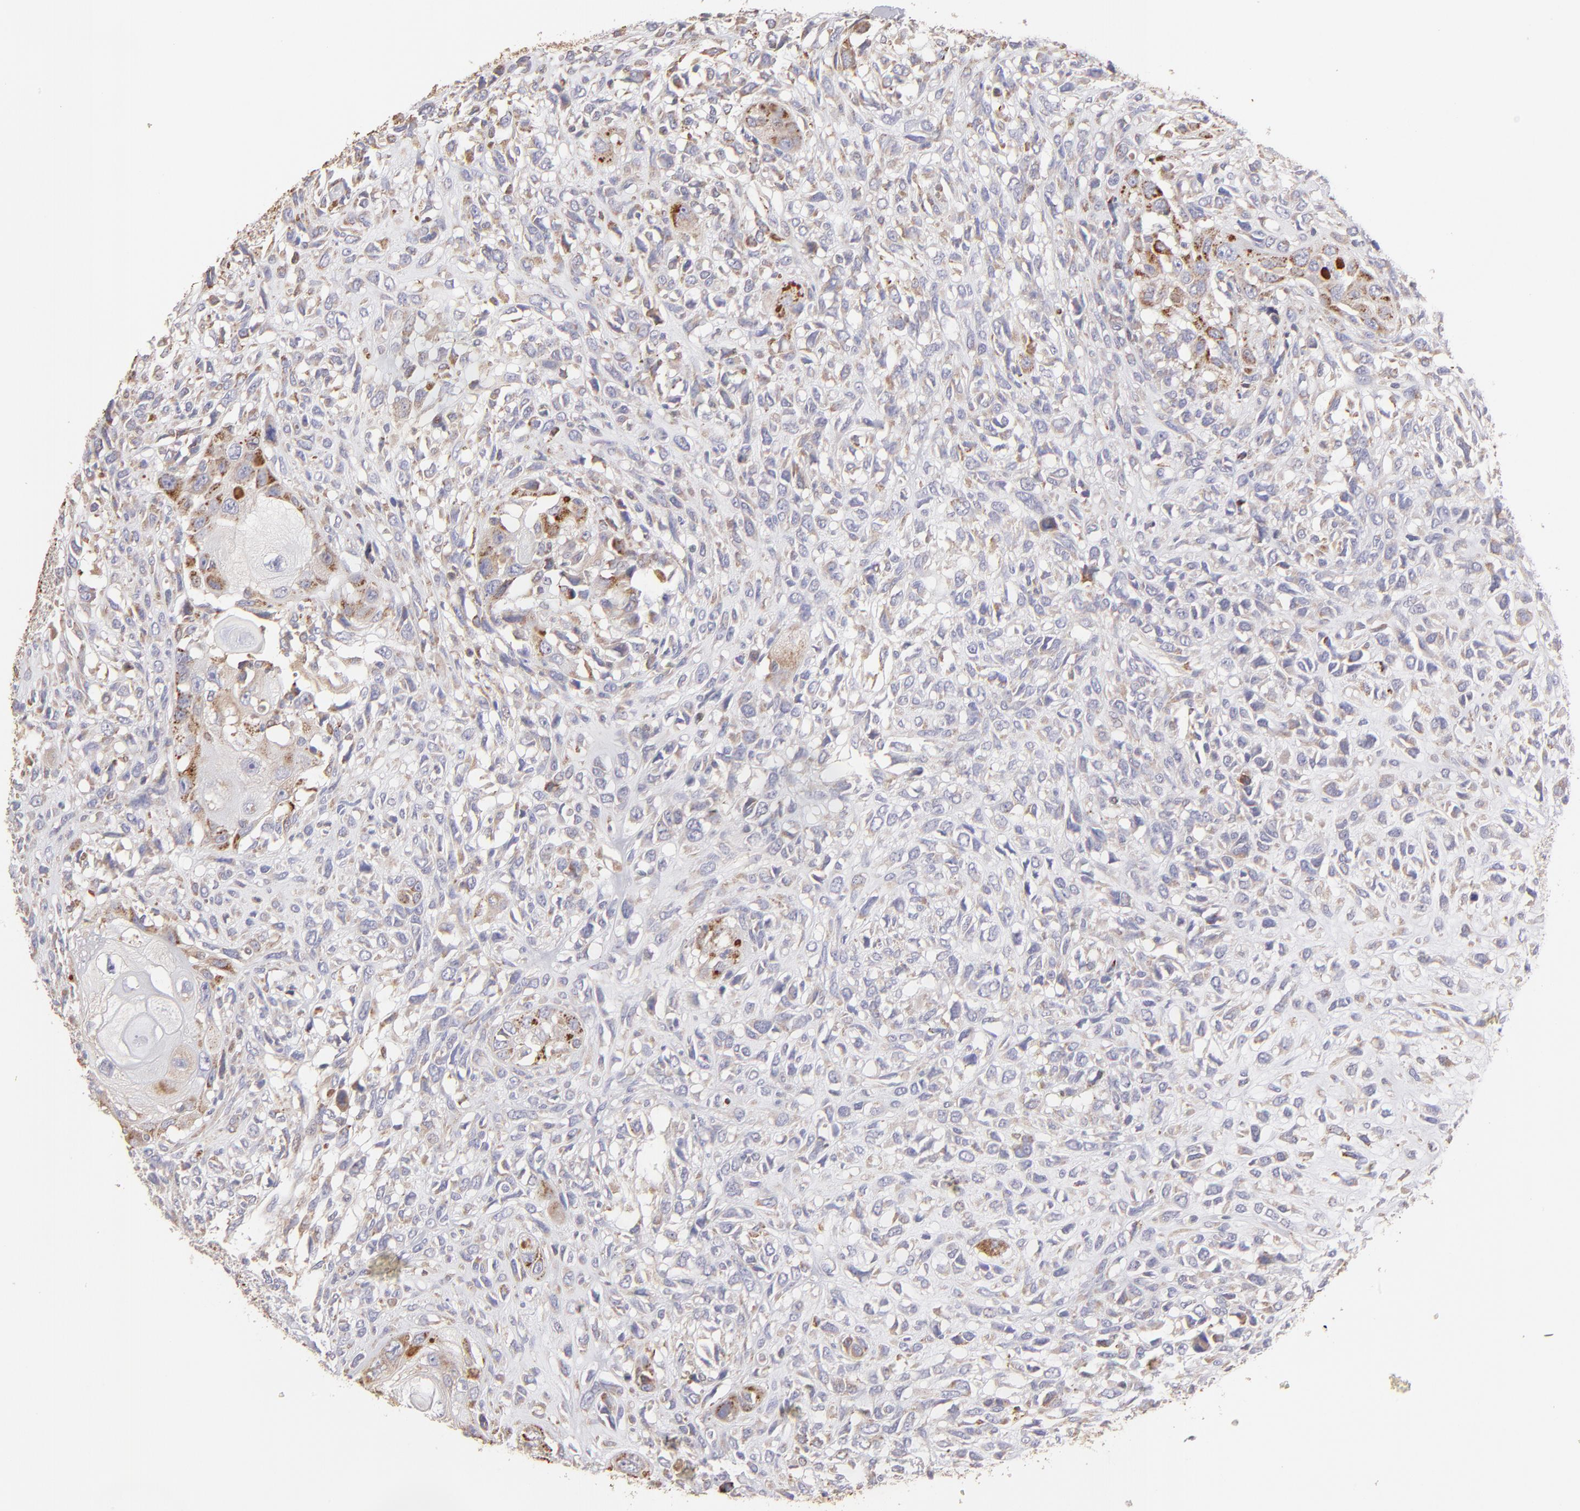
{"staining": {"intensity": "weak", "quantity": "25%-75%", "location": "cytoplasmic/membranous"}, "tissue": "head and neck cancer", "cell_type": "Tumor cells", "image_type": "cancer", "snomed": [{"axis": "morphology", "description": "Neoplasm, malignant, NOS"}, {"axis": "topography", "description": "Salivary gland"}, {"axis": "topography", "description": "Head-Neck"}], "caption": "About 25%-75% of tumor cells in head and neck cancer (neoplasm (malignant)) reveal weak cytoplasmic/membranous protein positivity as visualized by brown immunohistochemical staining.", "gene": "CALR", "patient": {"sex": "male", "age": 43}}